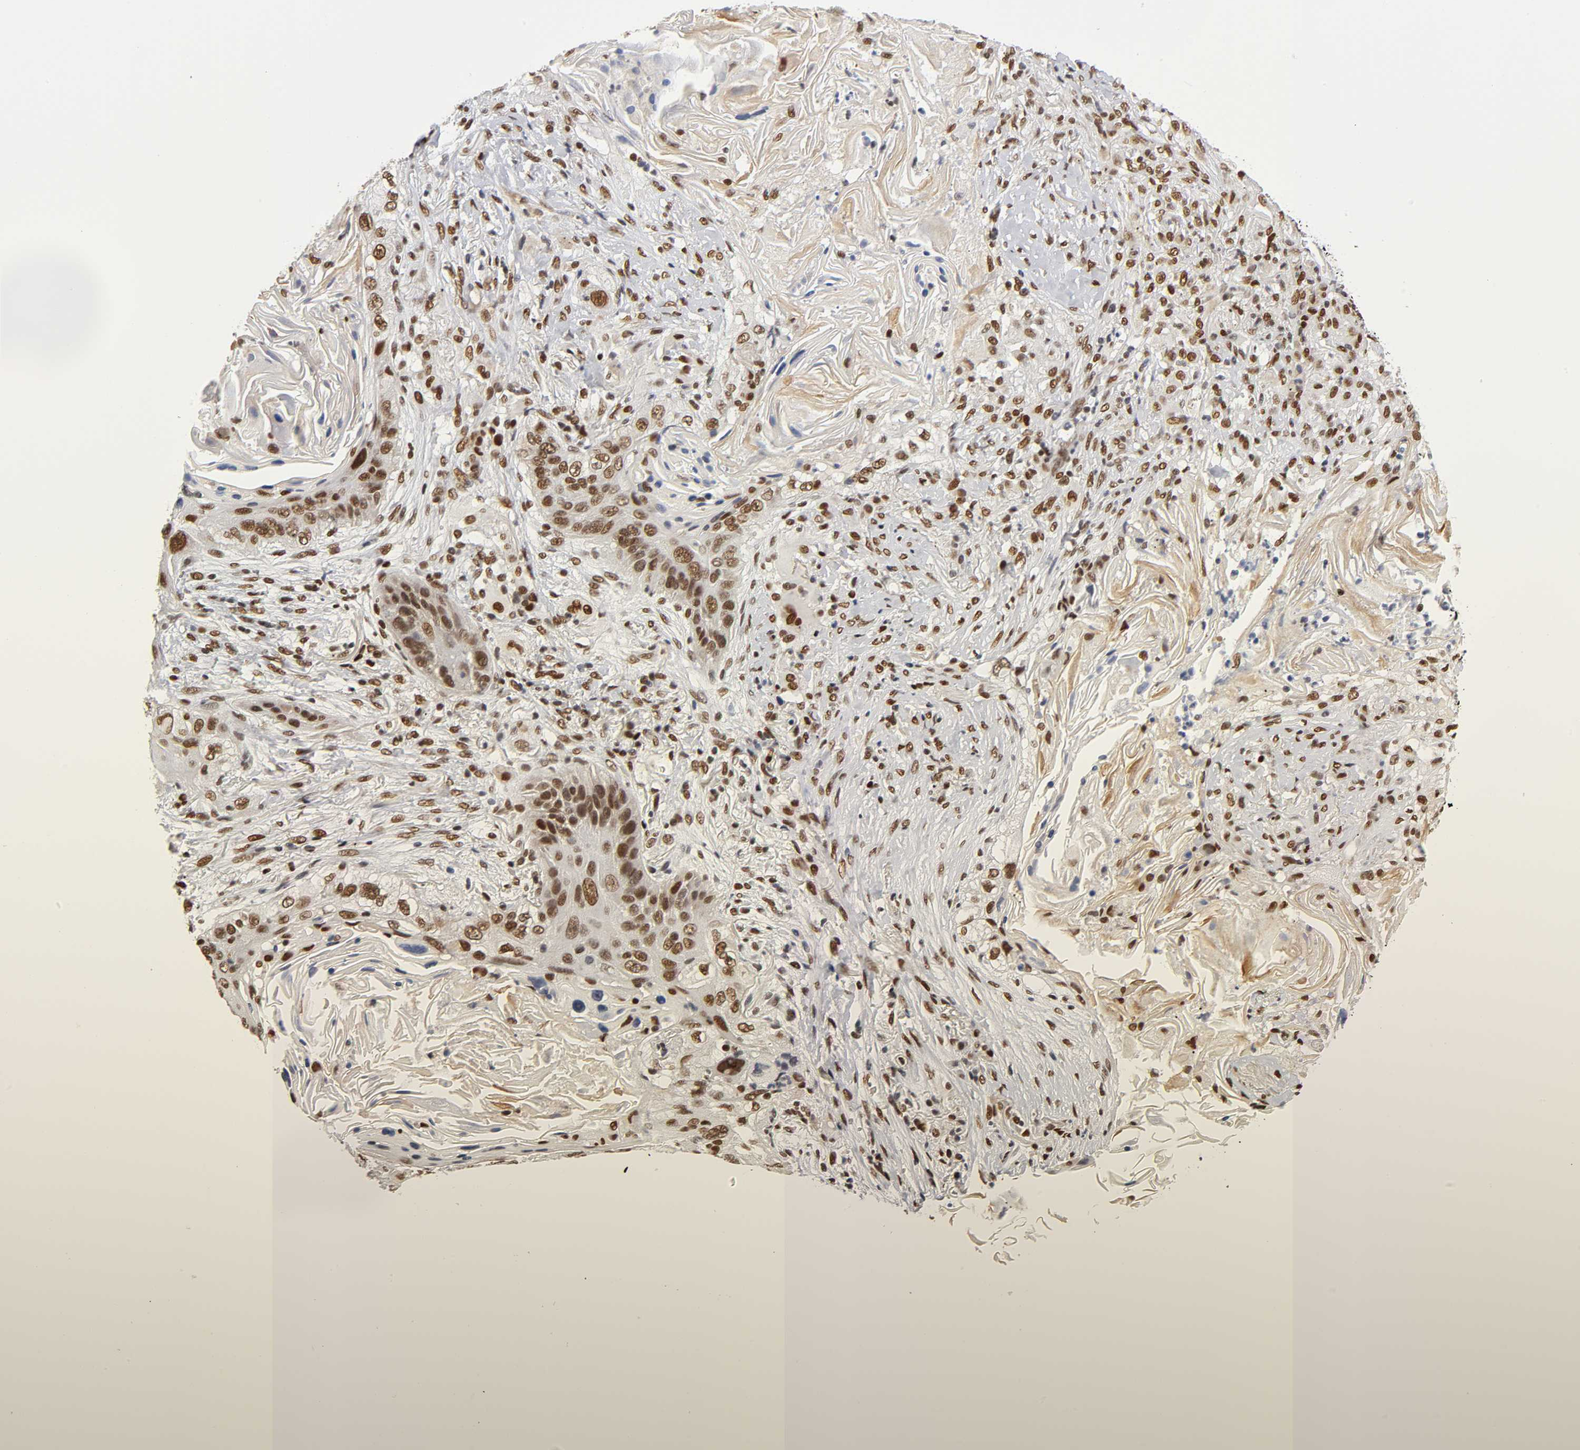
{"staining": {"intensity": "moderate", "quantity": ">75%", "location": "nuclear"}, "tissue": "lung cancer", "cell_type": "Tumor cells", "image_type": "cancer", "snomed": [{"axis": "morphology", "description": "Squamous cell carcinoma, NOS"}, {"axis": "topography", "description": "Lung"}], "caption": "Tumor cells display moderate nuclear positivity in approximately >75% of cells in lung cancer. (DAB IHC, brown staining for protein, blue staining for nuclei).", "gene": "NR3C1", "patient": {"sex": "female", "age": 67}}